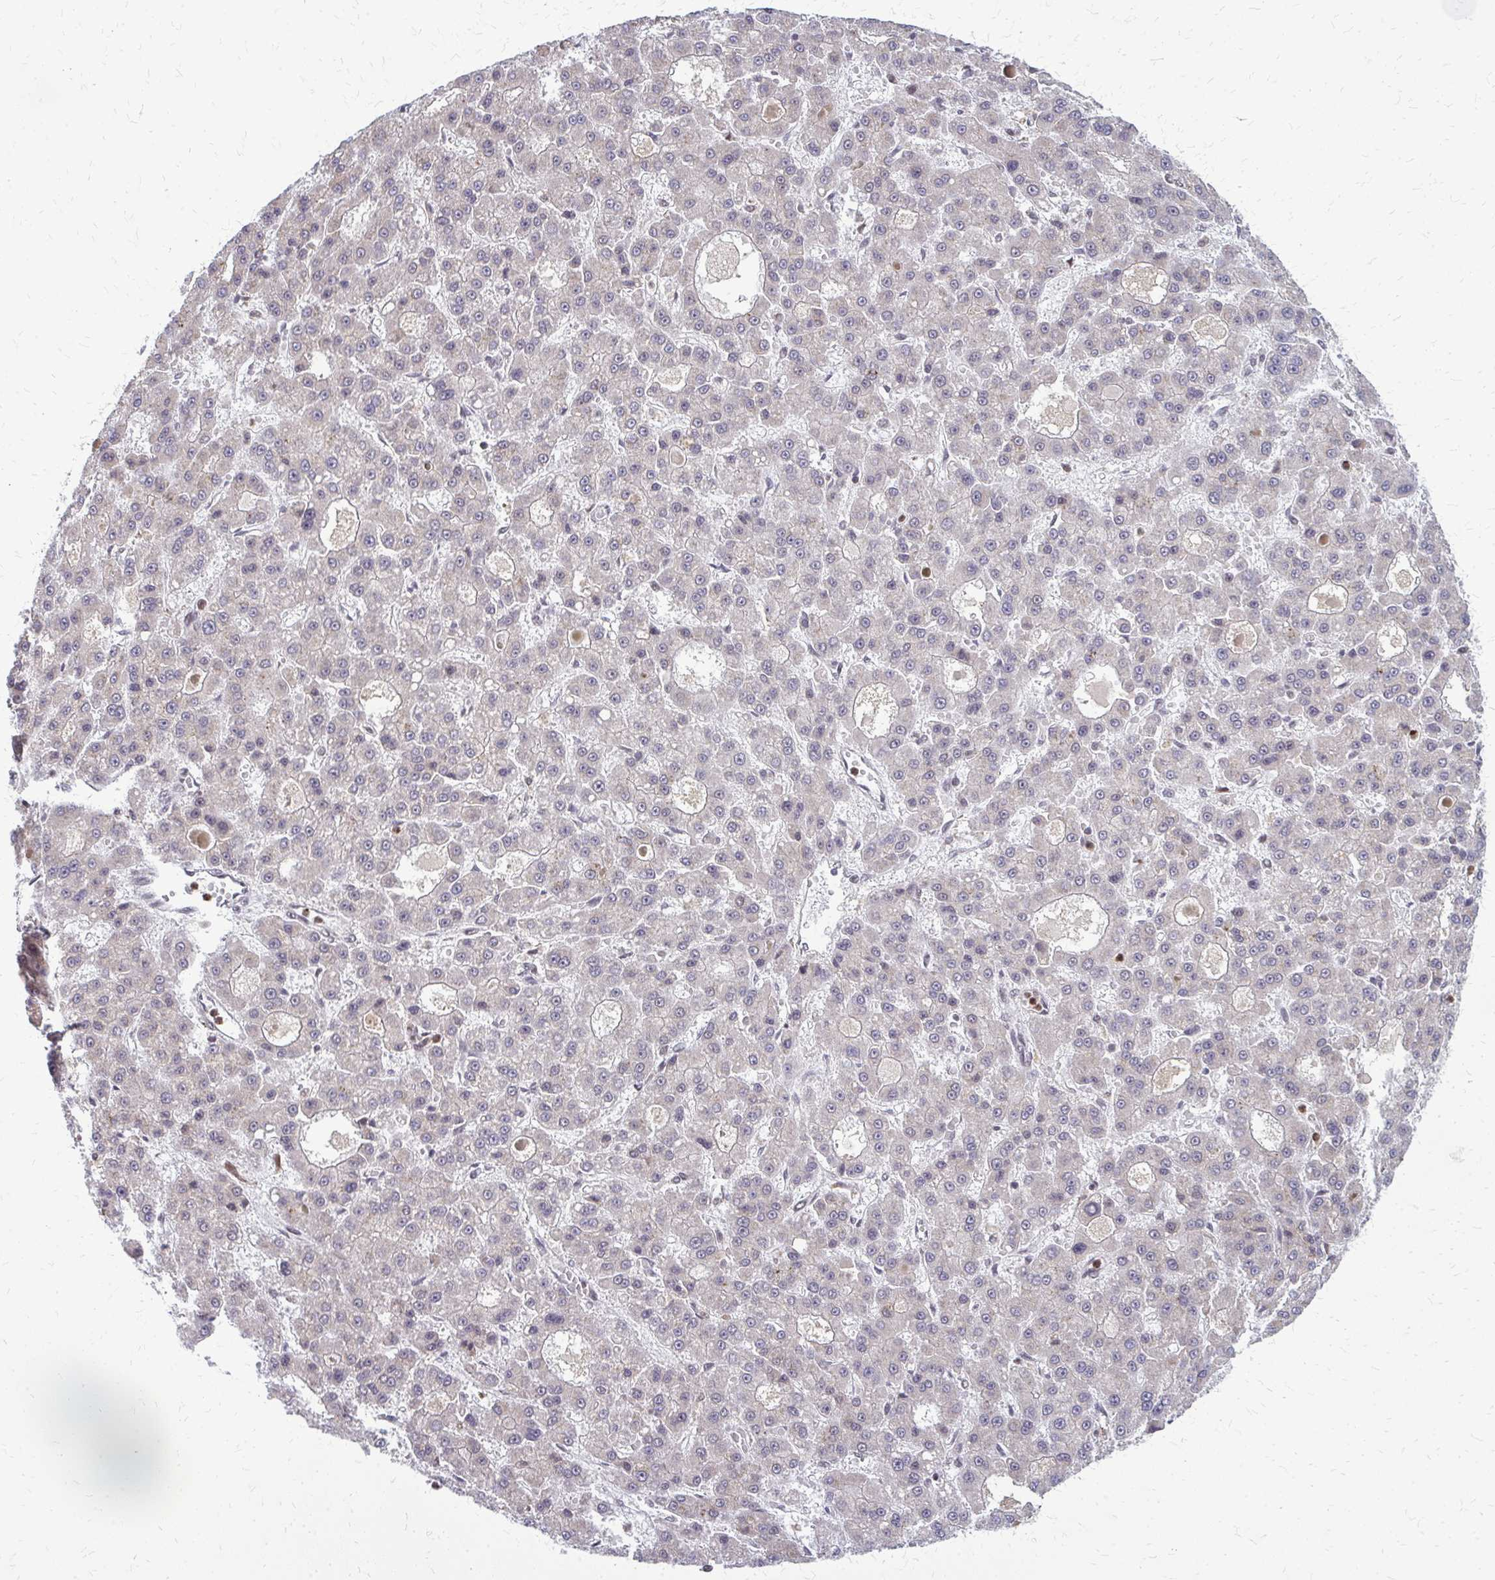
{"staining": {"intensity": "negative", "quantity": "none", "location": "none"}, "tissue": "liver cancer", "cell_type": "Tumor cells", "image_type": "cancer", "snomed": [{"axis": "morphology", "description": "Carcinoma, Hepatocellular, NOS"}, {"axis": "topography", "description": "Liver"}], "caption": "This is an immunohistochemistry photomicrograph of human liver cancer. There is no expression in tumor cells.", "gene": "HDAC3", "patient": {"sex": "male", "age": 70}}